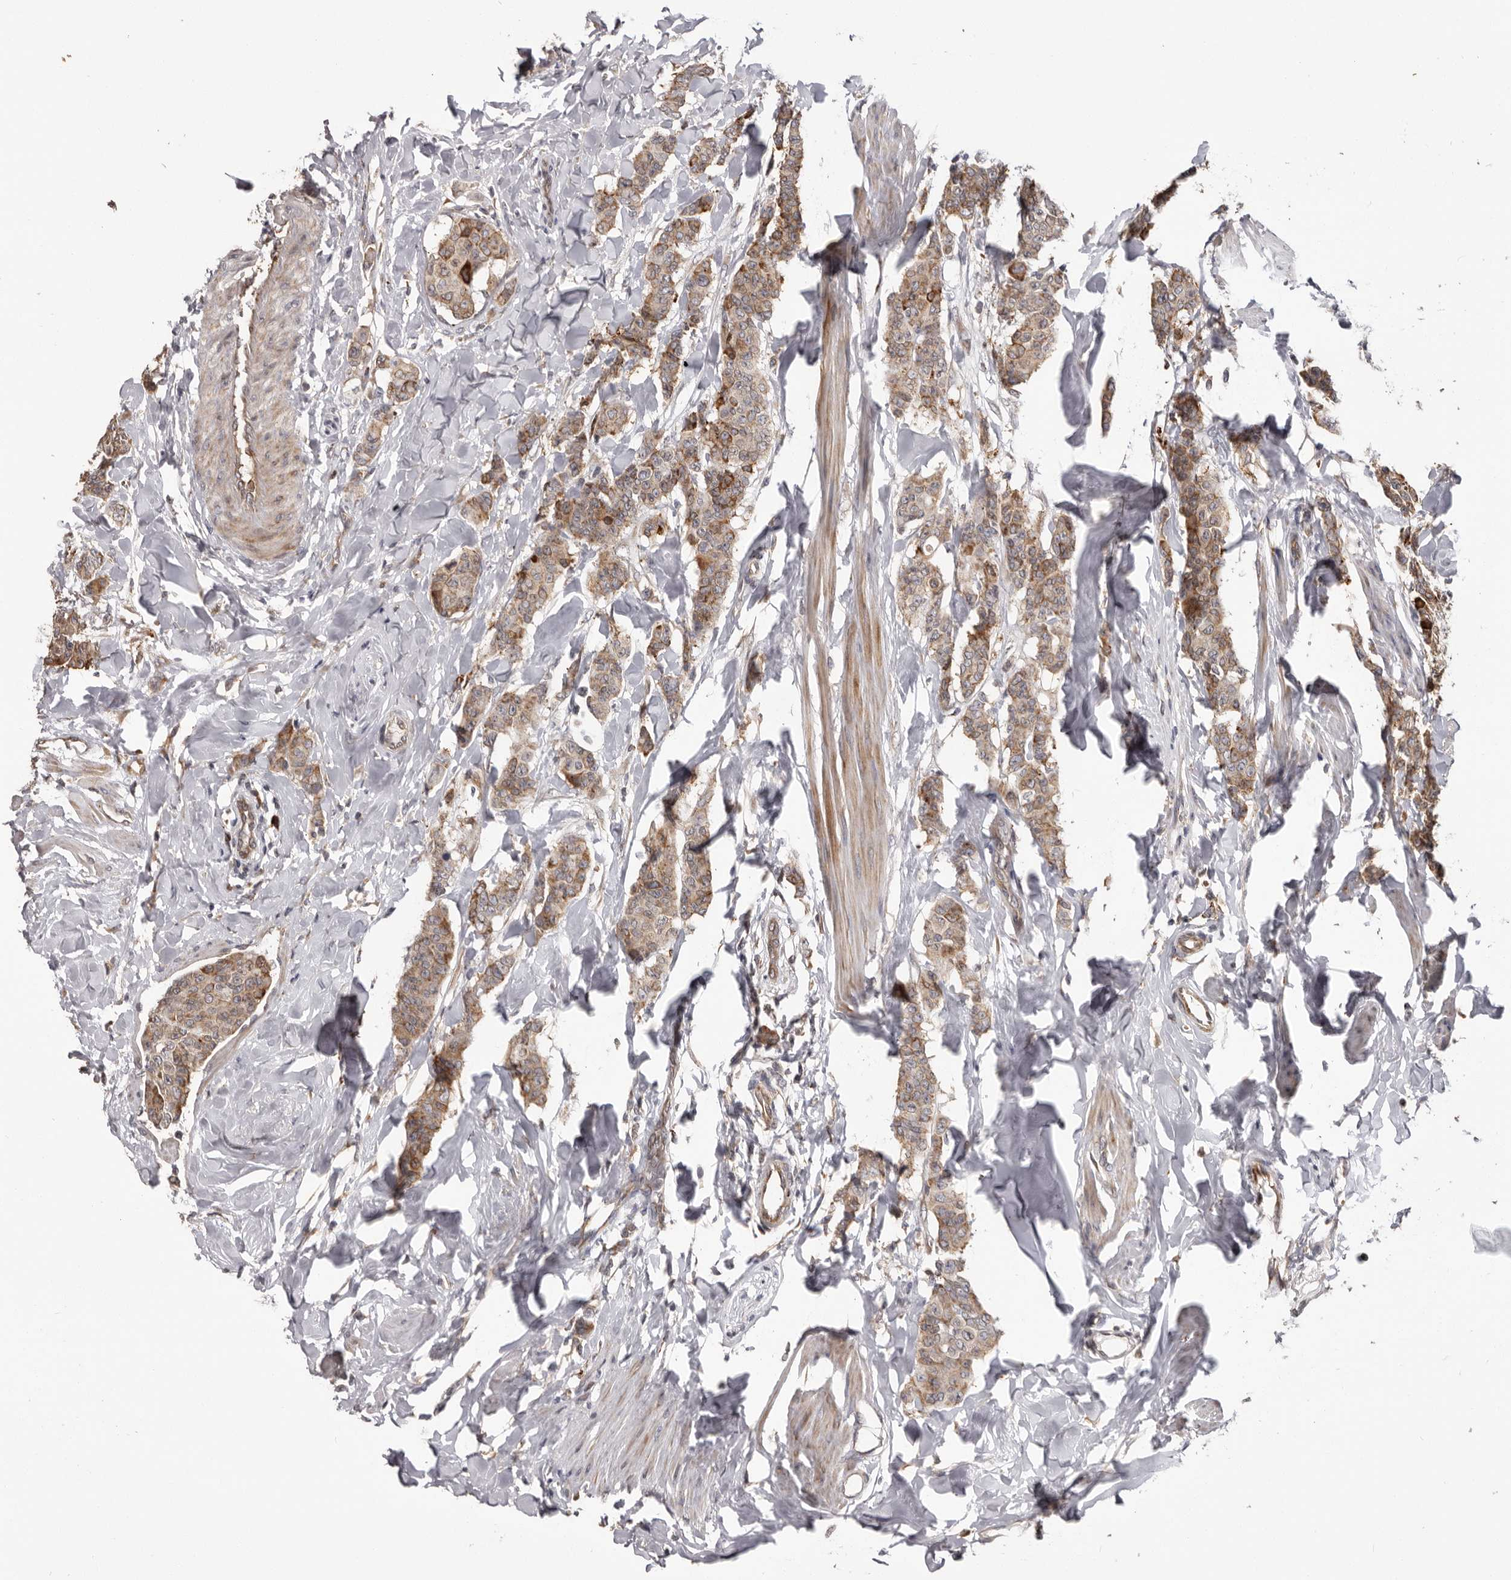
{"staining": {"intensity": "moderate", "quantity": ">75%", "location": "cytoplasmic/membranous"}, "tissue": "breast cancer", "cell_type": "Tumor cells", "image_type": "cancer", "snomed": [{"axis": "morphology", "description": "Duct carcinoma"}, {"axis": "topography", "description": "Breast"}], "caption": "Immunohistochemistry (IHC) of human infiltrating ductal carcinoma (breast) shows medium levels of moderate cytoplasmic/membranous positivity in about >75% of tumor cells. The protein is stained brown, and the nuclei are stained in blue (DAB (3,3'-diaminobenzidine) IHC with brightfield microscopy, high magnification).", "gene": "NUP43", "patient": {"sex": "female", "age": 40}}